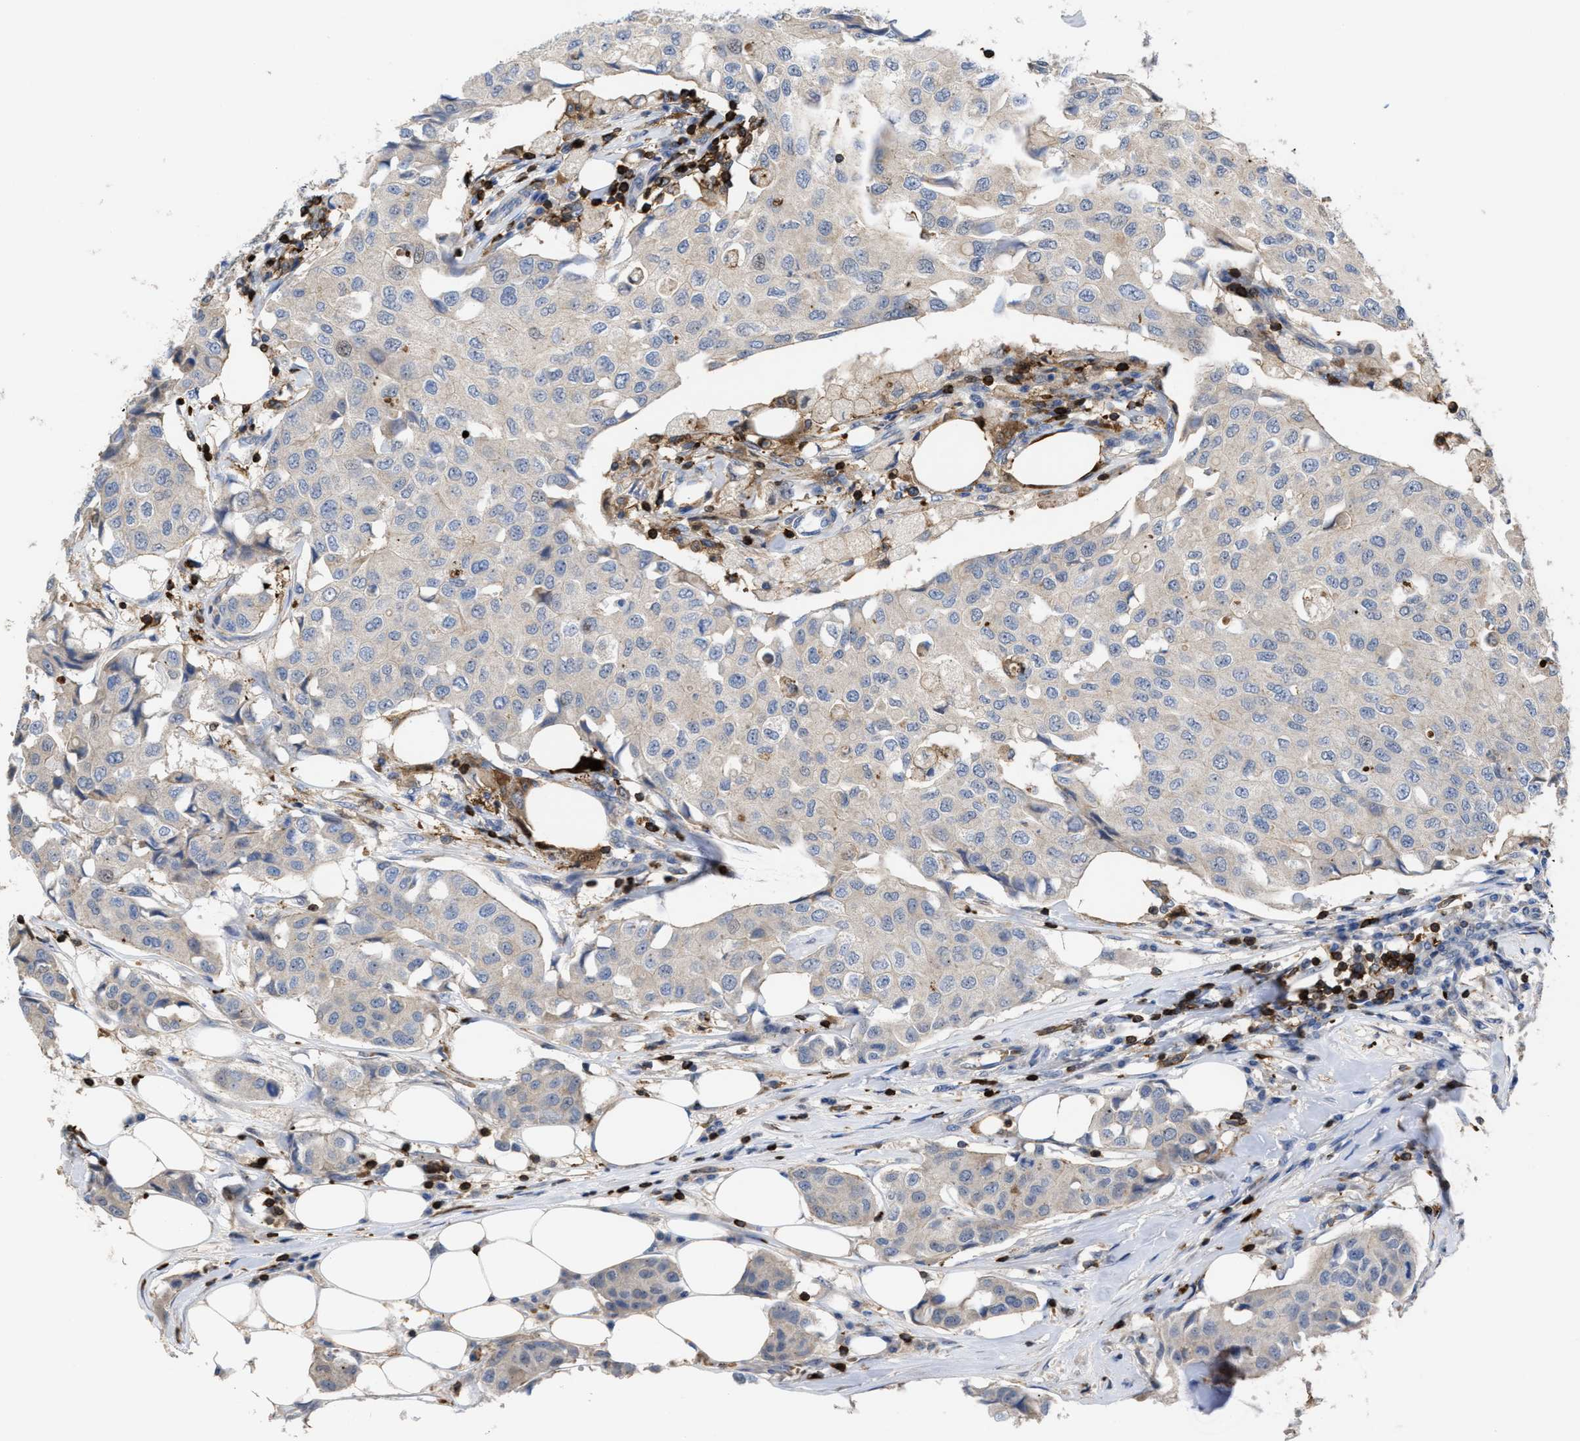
{"staining": {"intensity": "weak", "quantity": "<25%", "location": "cytoplasmic/membranous"}, "tissue": "breast cancer", "cell_type": "Tumor cells", "image_type": "cancer", "snomed": [{"axis": "morphology", "description": "Duct carcinoma"}, {"axis": "topography", "description": "Breast"}], "caption": "Human breast cancer (intraductal carcinoma) stained for a protein using immunohistochemistry (IHC) exhibits no positivity in tumor cells.", "gene": "PTPRE", "patient": {"sex": "female", "age": 80}}